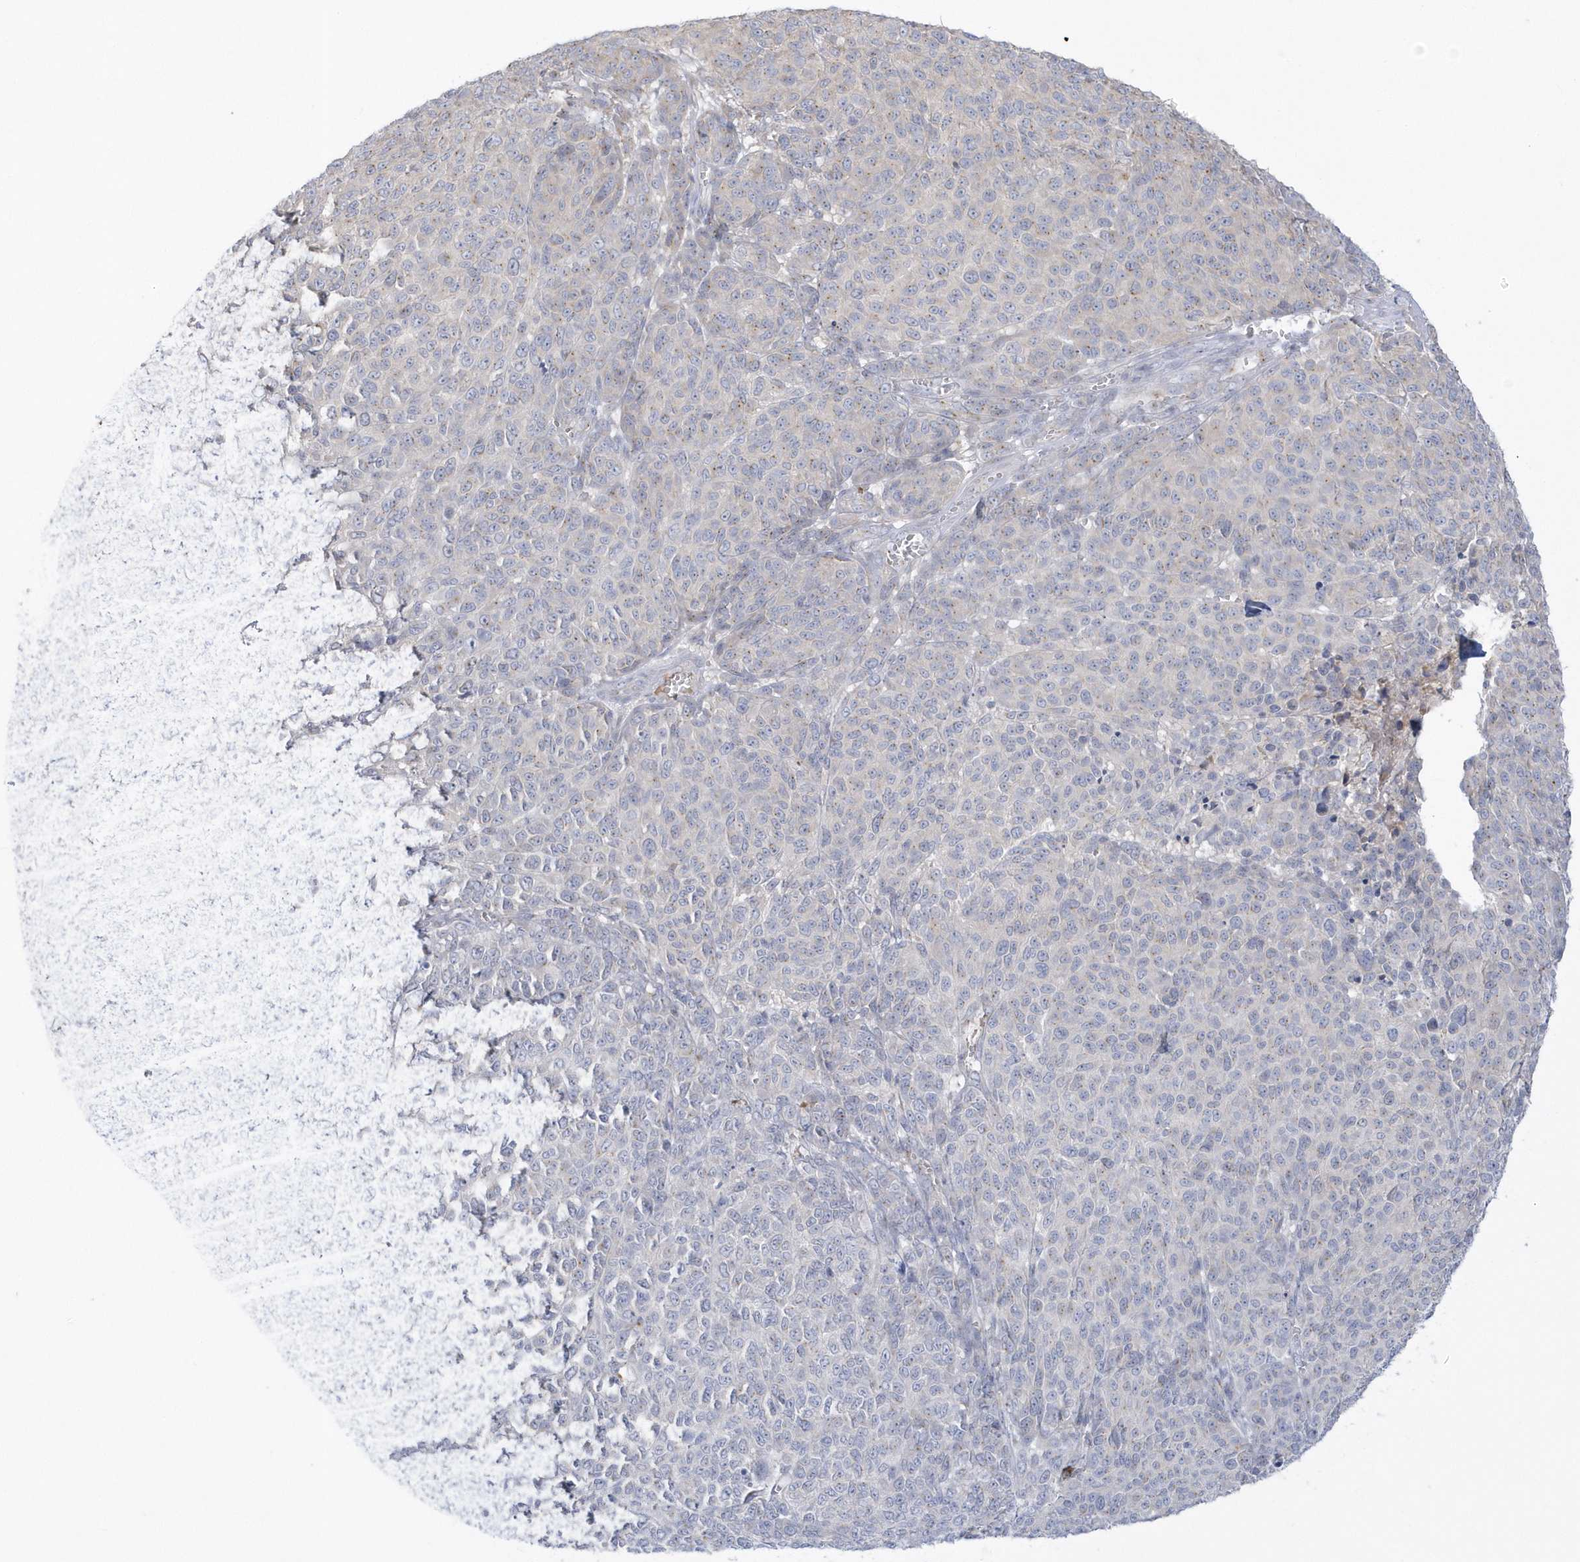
{"staining": {"intensity": "negative", "quantity": "none", "location": "none"}, "tissue": "melanoma", "cell_type": "Tumor cells", "image_type": "cancer", "snomed": [{"axis": "morphology", "description": "Malignant melanoma, NOS"}, {"axis": "topography", "description": "Skin"}], "caption": "Immunohistochemistry histopathology image of malignant melanoma stained for a protein (brown), which displays no staining in tumor cells.", "gene": "SEMA3D", "patient": {"sex": "male", "age": 49}}